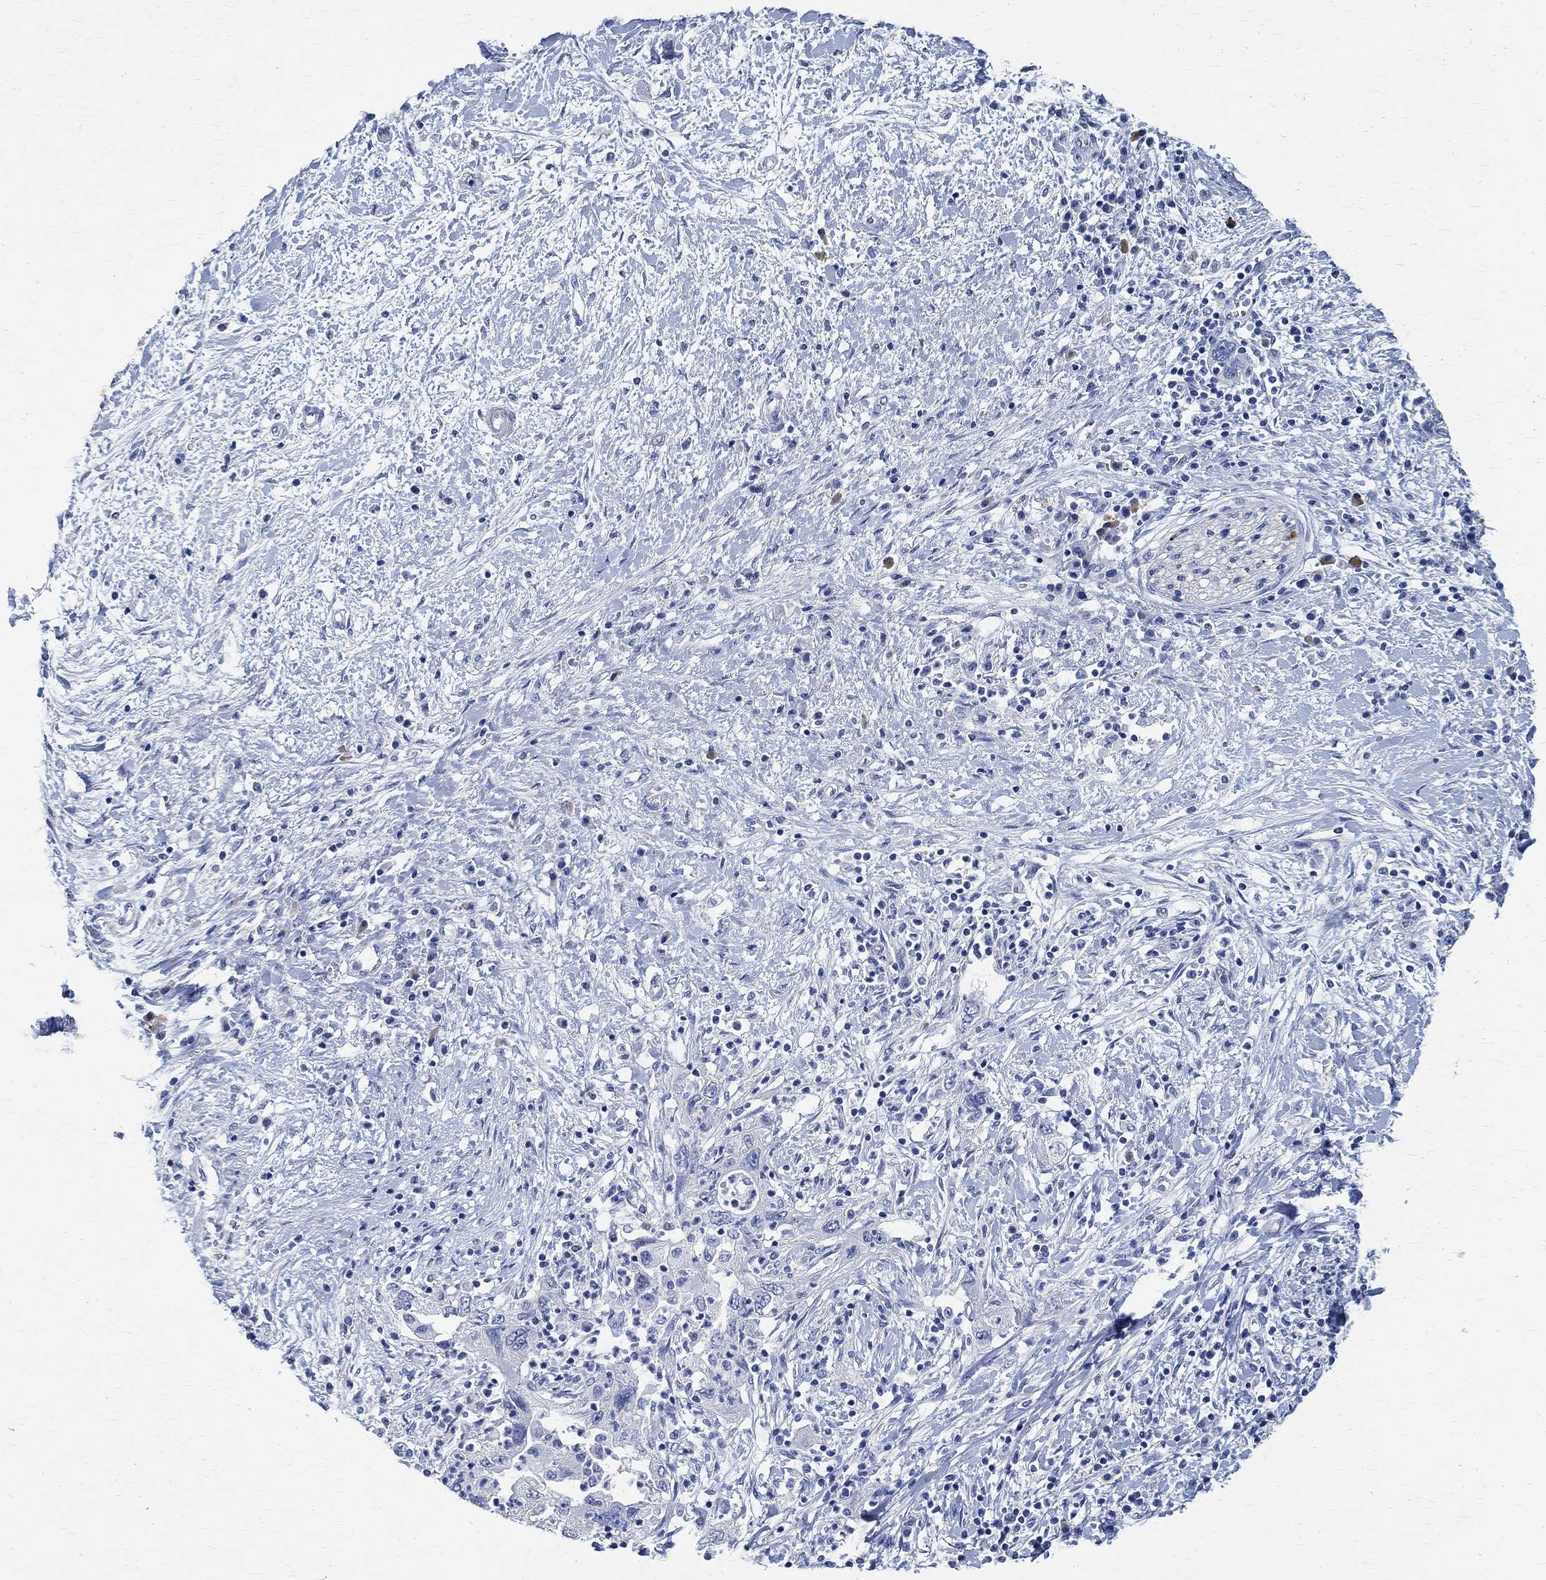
{"staining": {"intensity": "negative", "quantity": "none", "location": "none"}, "tissue": "pancreatic cancer", "cell_type": "Tumor cells", "image_type": "cancer", "snomed": [{"axis": "morphology", "description": "Adenocarcinoma, NOS"}, {"axis": "topography", "description": "Pancreas"}], "caption": "IHC photomicrograph of human pancreatic cancer (adenocarcinoma) stained for a protein (brown), which demonstrates no positivity in tumor cells. (Stains: DAB immunohistochemistry with hematoxylin counter stain, Microscopy: brightfield microscopy at high magnification).", "gene": "PRX", "patient": {"sex": "female", "age": 73}}